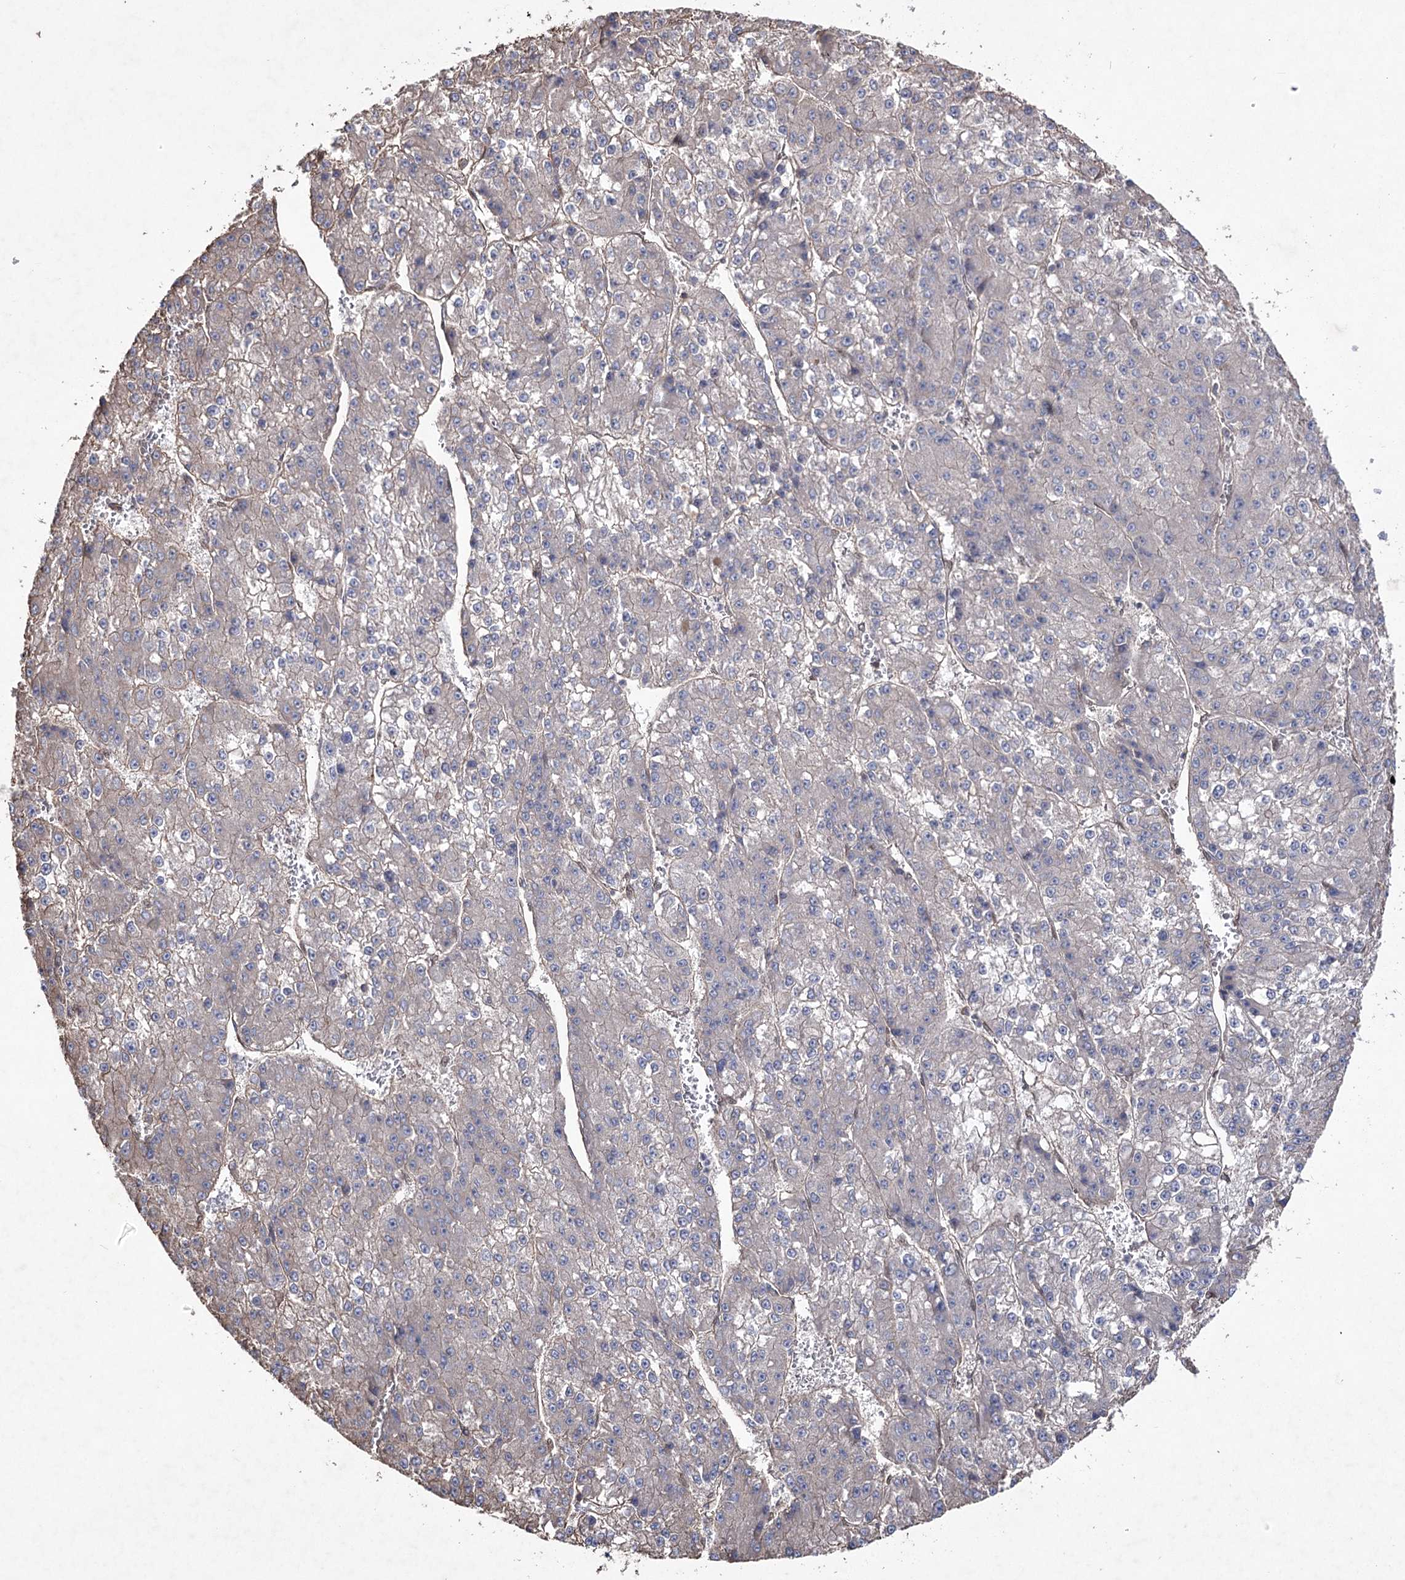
{"staining": {"intensity": "negative", "quantity": "none", "location": "none"}, "tissue": "liver cancer", "cell_type": "Tumor cells", "image_type": "cancer", "snomed": [{"axis": "morphology", "description": "Carcinoma, Hepatocellular, NOS"}, {"axis": "topography", "description": "Liver"}], "caption": "Immunohistochemistry of human liver hepatocellular carcinoma reveals no staining in tumor cells.", "gene": "FAM13B", "patient": {"sex": "female", "age": 73}}